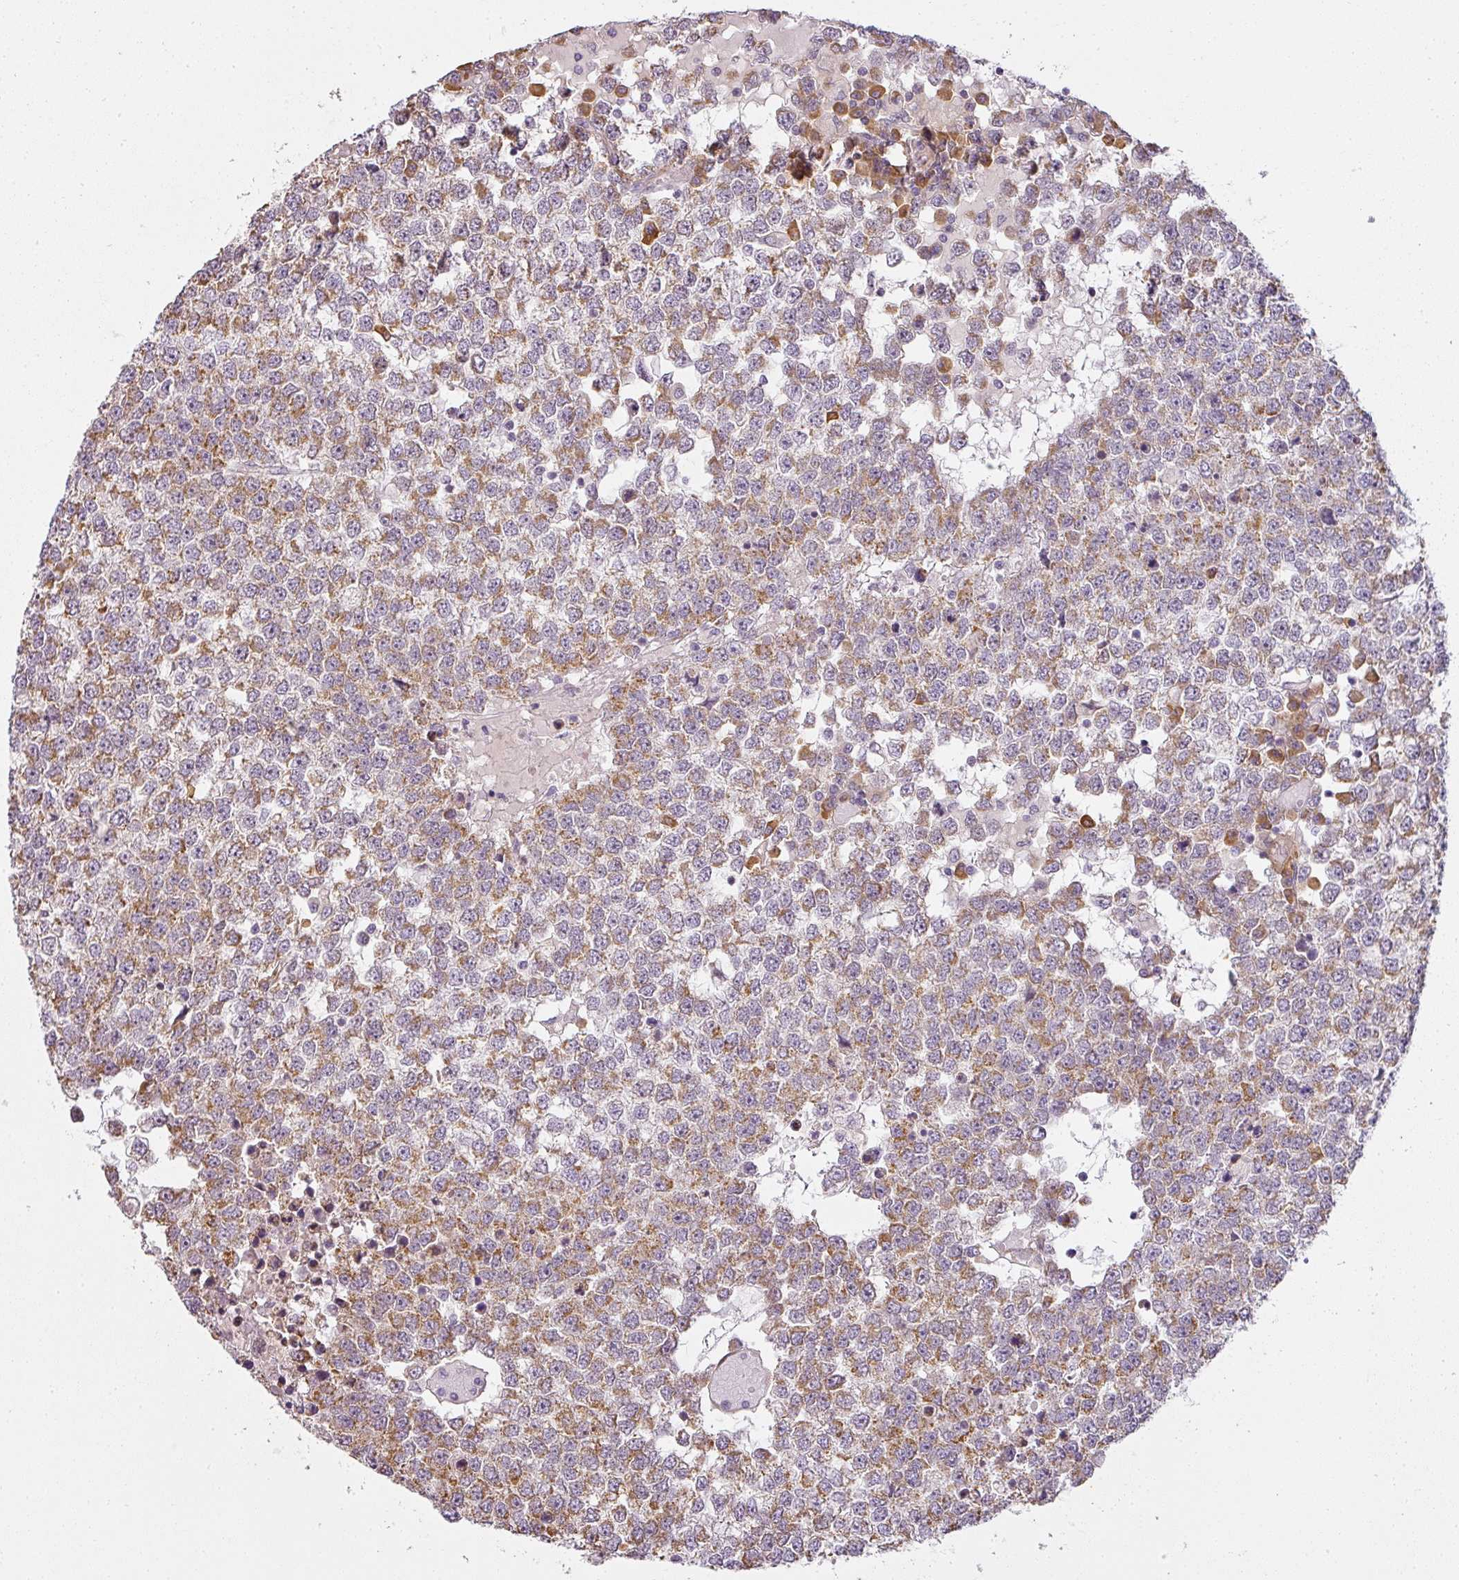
{"staining": {"intensity": "moderate", "quantity": "25%-75%", "location": "cytoplasmic/membranous"}, "tissue": "testis cancer", "cell_type": "Tumor cells", "image_type": "cancer", "snomed": [{"axis": "morphology", "description": "Seminoma, NOS"}, {"axis": "topography", "description": "Testis"}], "caption": "Brown immunohistochemical staining in human testis cancer (seminoma) reveals moderate cytoplasmic/membranous staining in about 25%-75% of tumor cells. Immunohistochemistry (ihc) stains the protein of interest in brown and the nuclei are stained blue.", "gene": "LY75", "patient": {"sex": "male", "age": 65}}